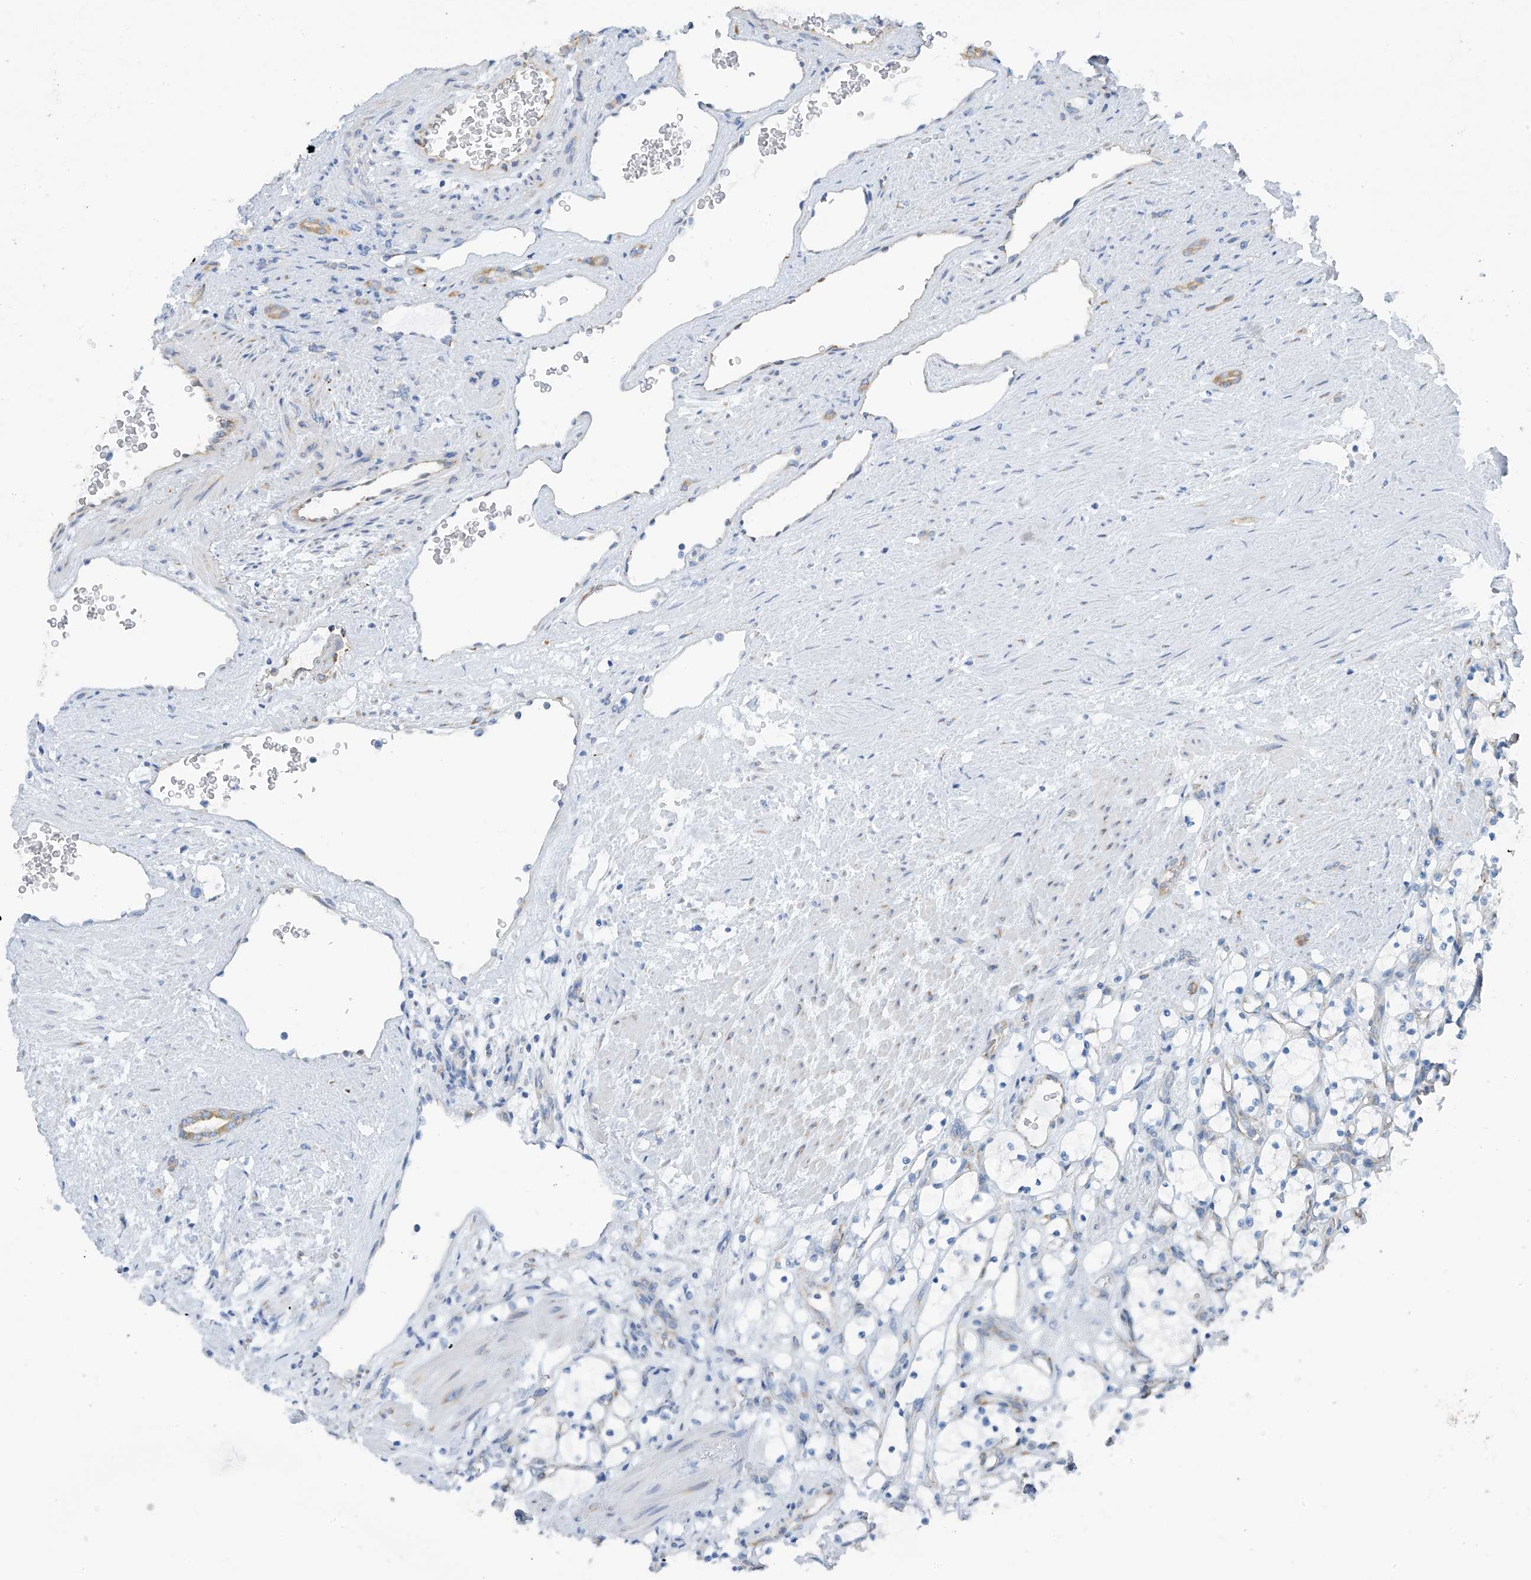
{"staining": {"intensity": "negative", "quantity": "none", "location": "none"}, "tissue": "renal cancer", "cell_type": "Tumor cells", "image_type": "cancer", "snomed": [{"axis": "morphology", "description": "Adenocarcinoma, NOS"}, {"axis": "topography", "description": "Kidney"}], "caption": "Immunohistochemistry photomicrograph of neoplastic tissue: renal adenocarcinoma stained with DAB displays no significant protein expression in tumor cells.", "gene": "RCN2", "patient": {"sex": "female", "age": 69}}